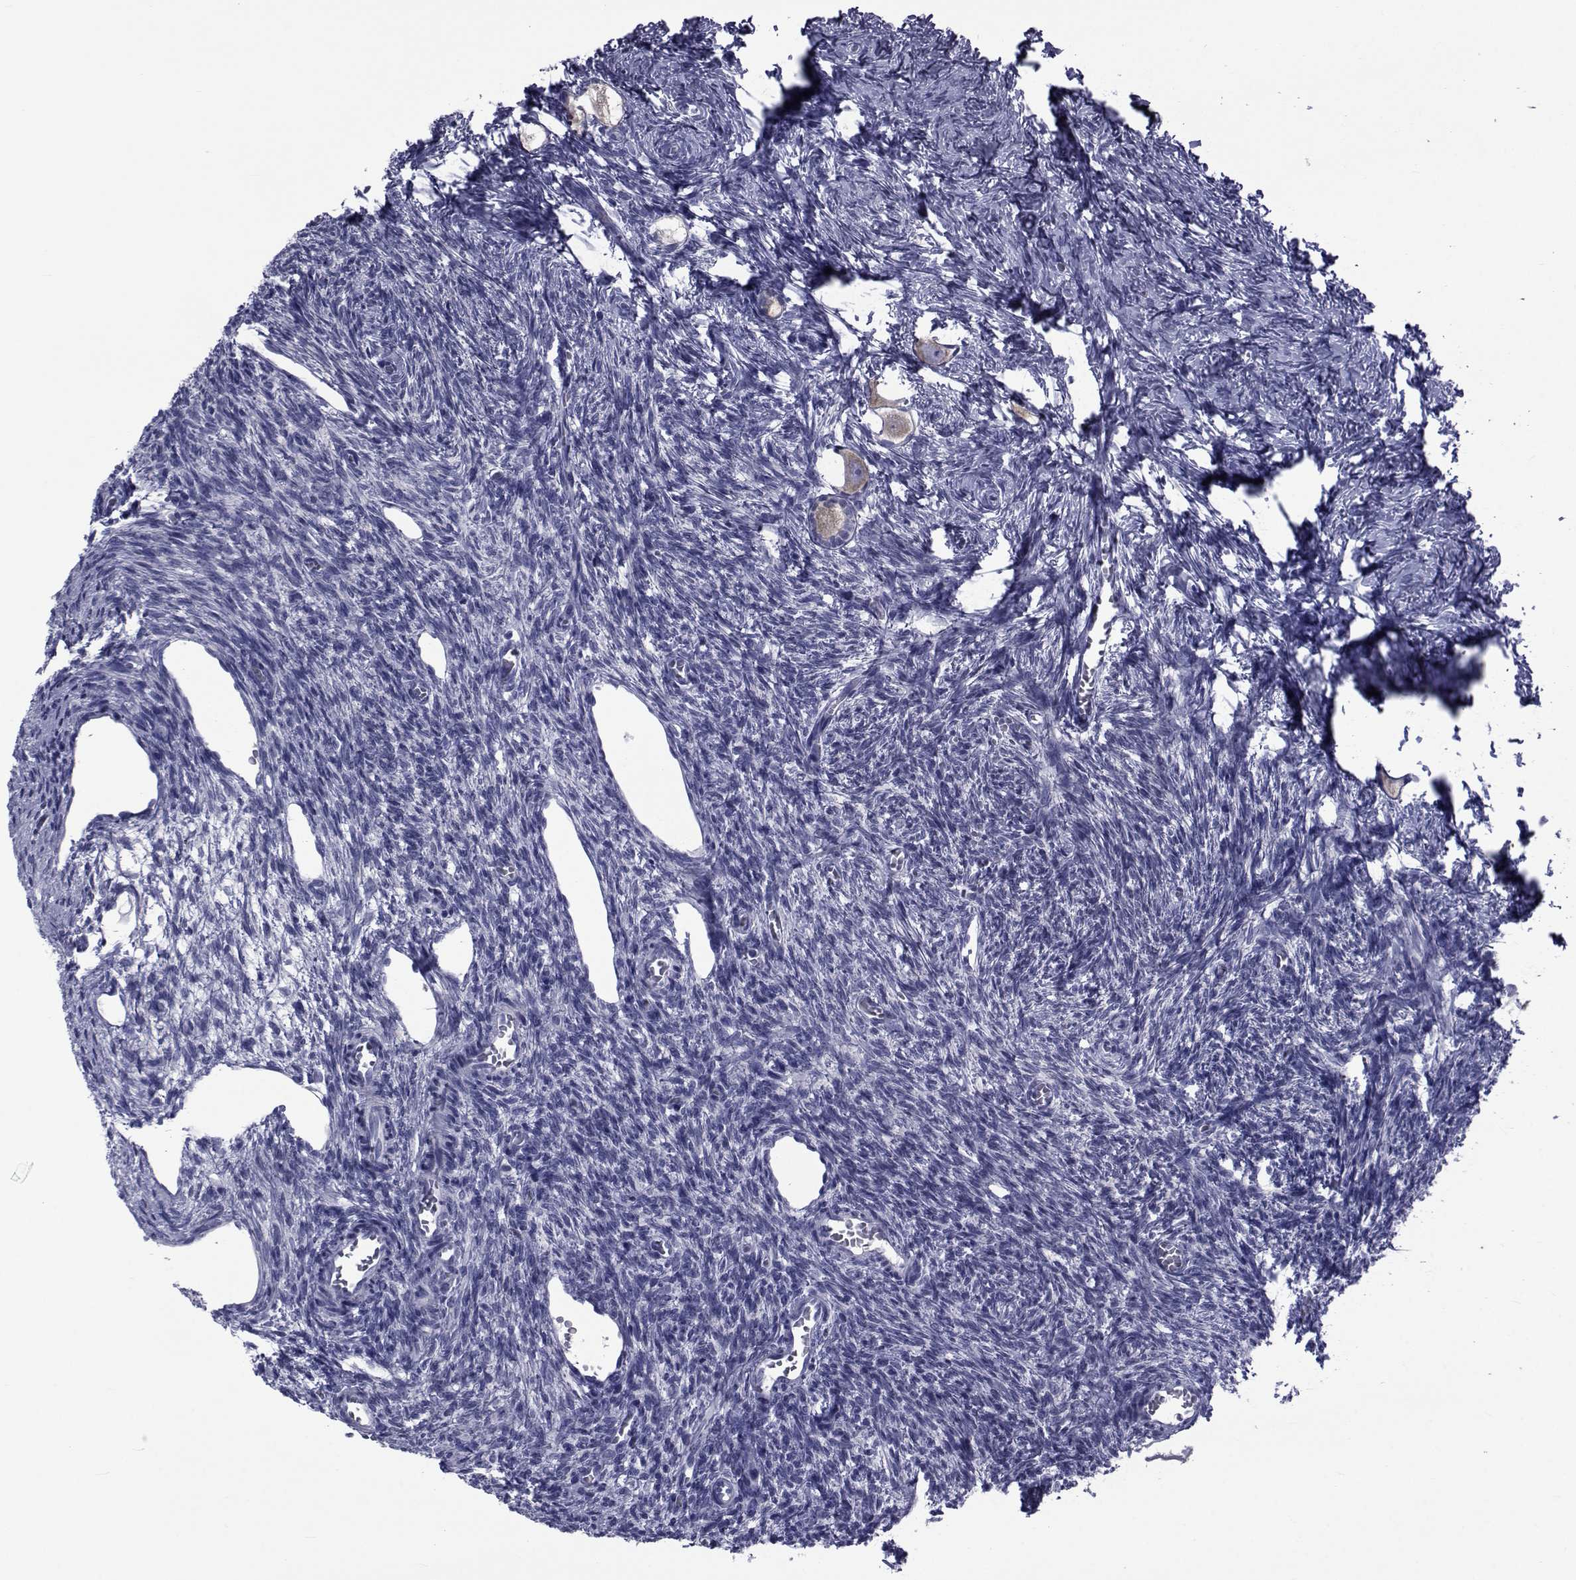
{"staining": {"intensity": "weak", "quantity": ">75%", "location": "cytoplasmic/membranous"}, "tissue": "ovary", "cell_type": "Follicle cells", "image_type": "normal", "snomed": [{"axis": "morphology", "description": "Normal tissue, NOS"}, {"axis": "topography", "description": "Ovary"}], "caption": "Brown immunohistochemical staining in normal human ovary exhibits weak cytoplasmic/membranous expression in about >75% of follicle cells.", "gene": "GKAP1", "patient": {"sex": "female", "age": 27}}